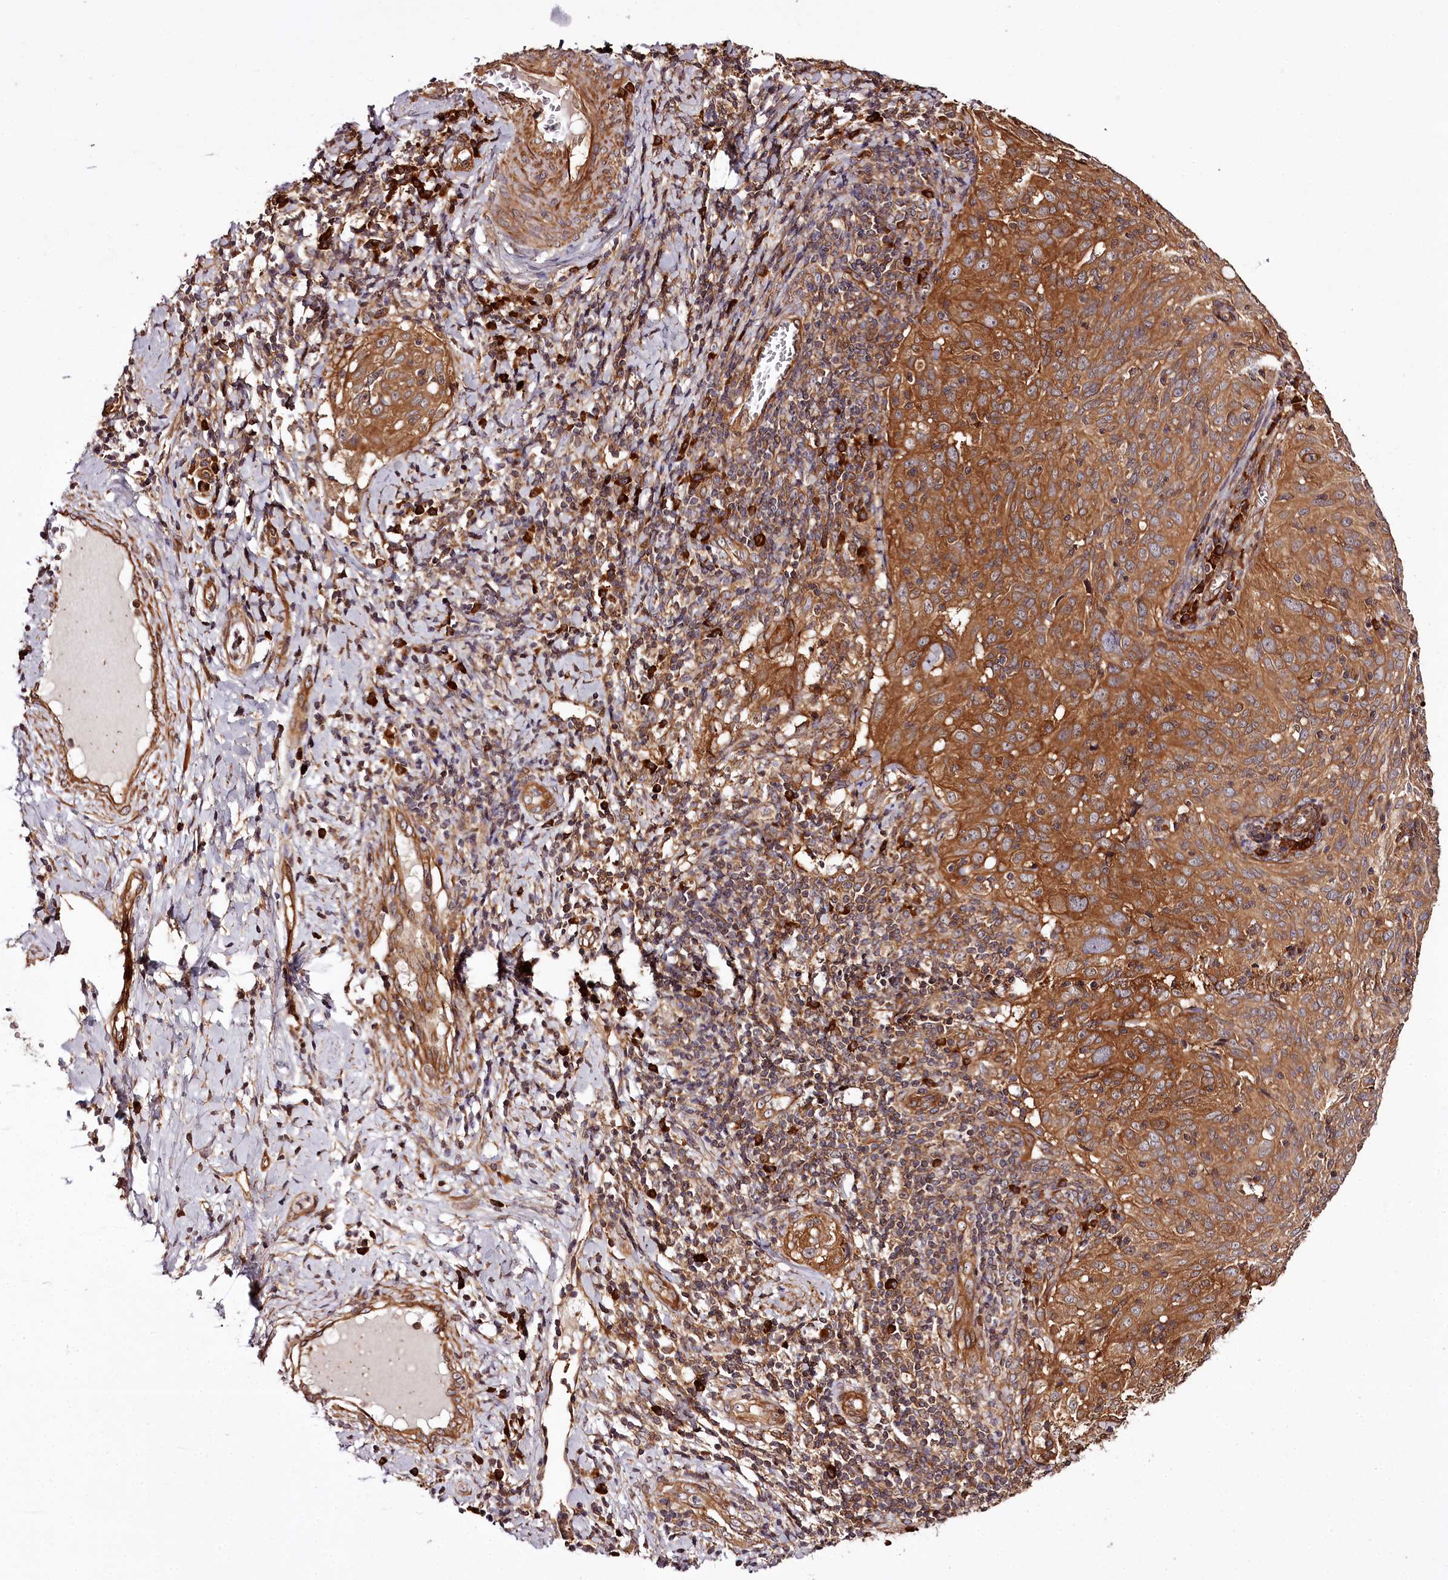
{"staining": {"intensity": "moderate", "quantity": ">75%", "location": "cytoplasmic/membranous"}, "tissue": "cervical cancer", "cell_type": "Tumor cells", "image_type": "cancer", "snomed": [{"axis": "morphology", "description": "Squamous cell carcinoma, NOS"}, {"axis": "topography", "description": "Cervix"}], "caption": "There is medium levels of moderate cytoplasmic/membranous expression in tumor cells of cervical squamous cell carcinoma, as demonstrated by immunohistochemical staining (brown color).", "gene": "TARS1", "patient": {"sex": "female", "age": 31}}